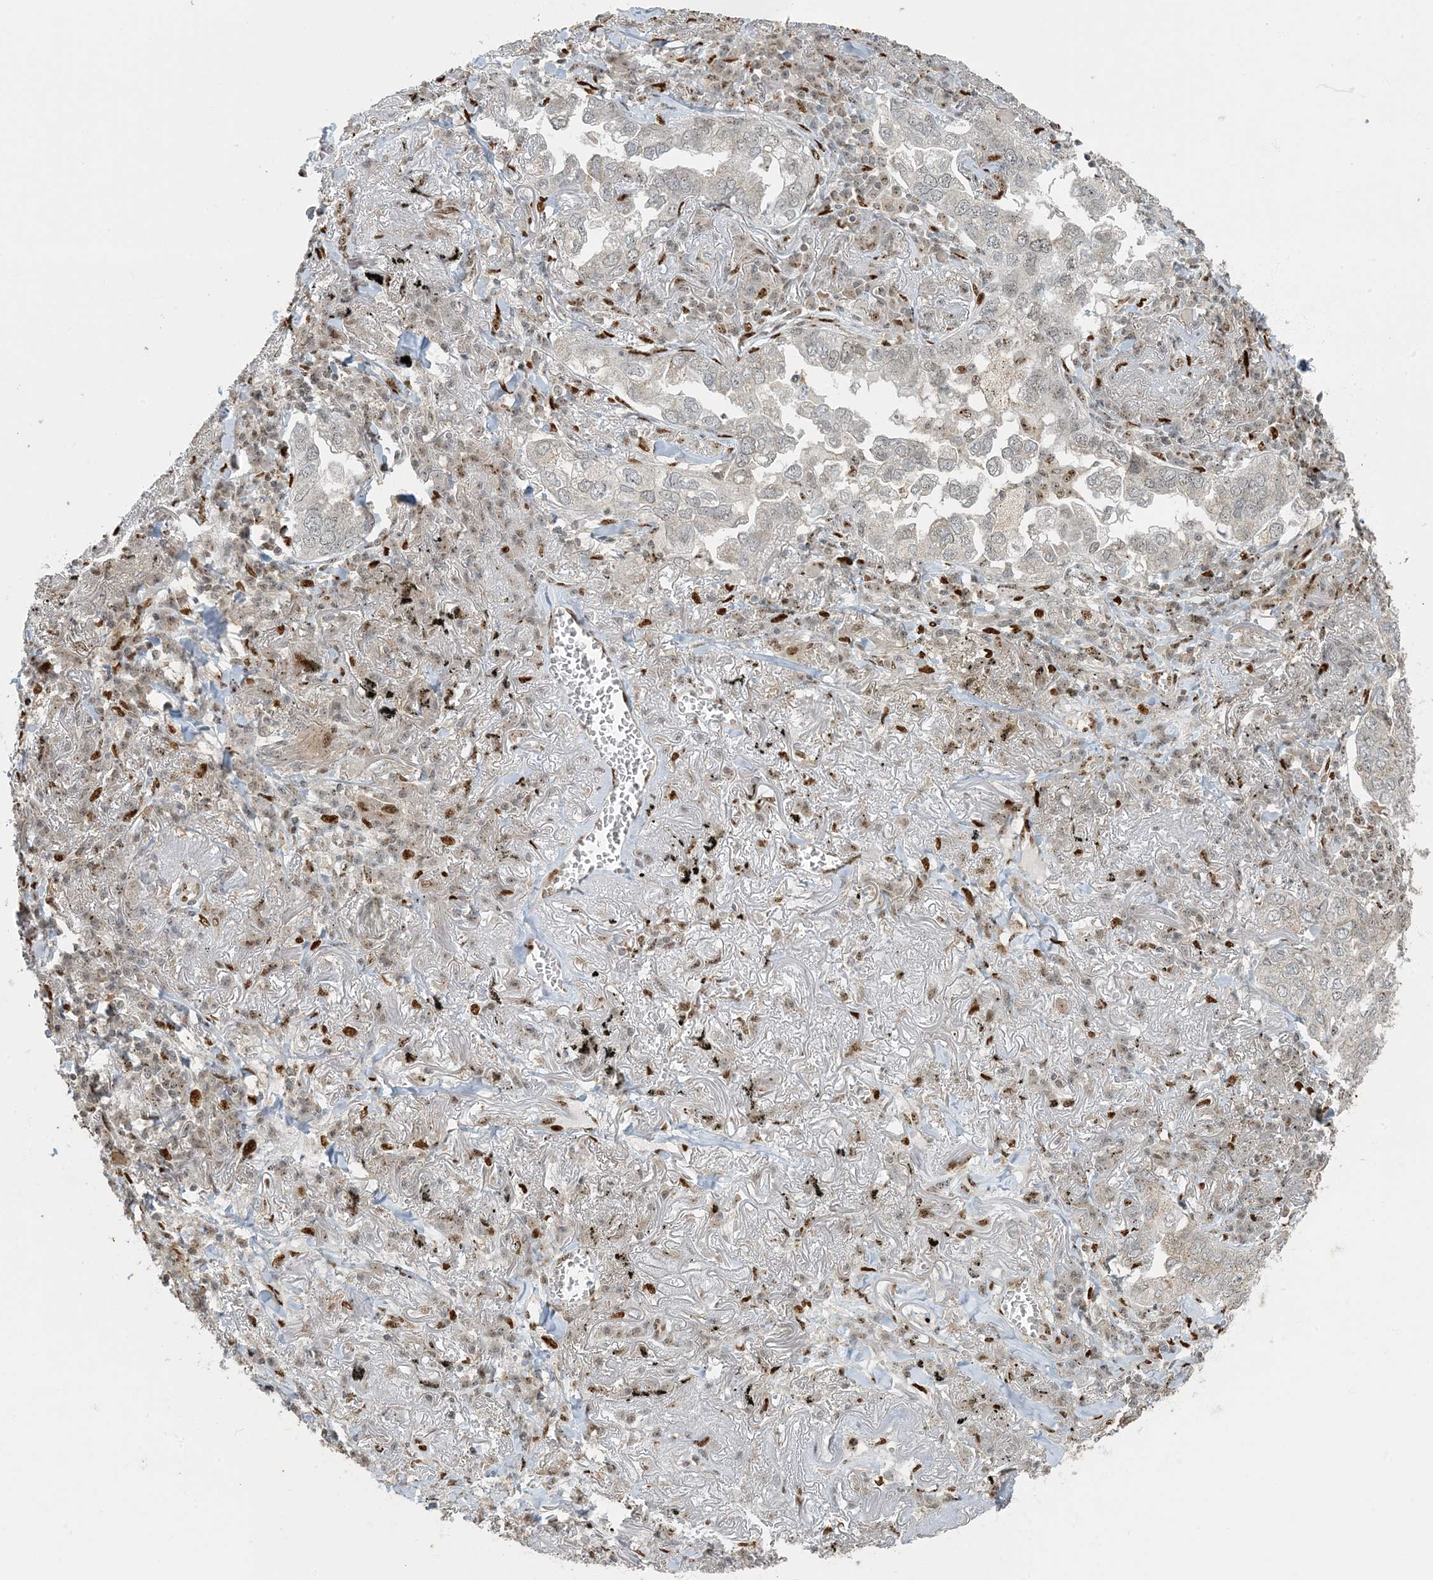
{"staining": {"intensity": "negative", "quantity": "none", "location": "none"}, "tissue": "lung cancer", "cell_type": "Tumor cells", "image_type": "cancer", "snomed": [{"axis": "morphology", "description": "Adenocarcinoma, NOS"}, {"axis": "topography", "description": "Lung"}], "caption": "There is no significant expression in tumor cells of lung cancer. (Stains: DAB immunohistochemistry (IHC) with hematoxylin counter stain, Microscopy: brightfield microscopy at high magnification).", "gene": "MBD1", "patient": {"sex": "male", "age": 65}}